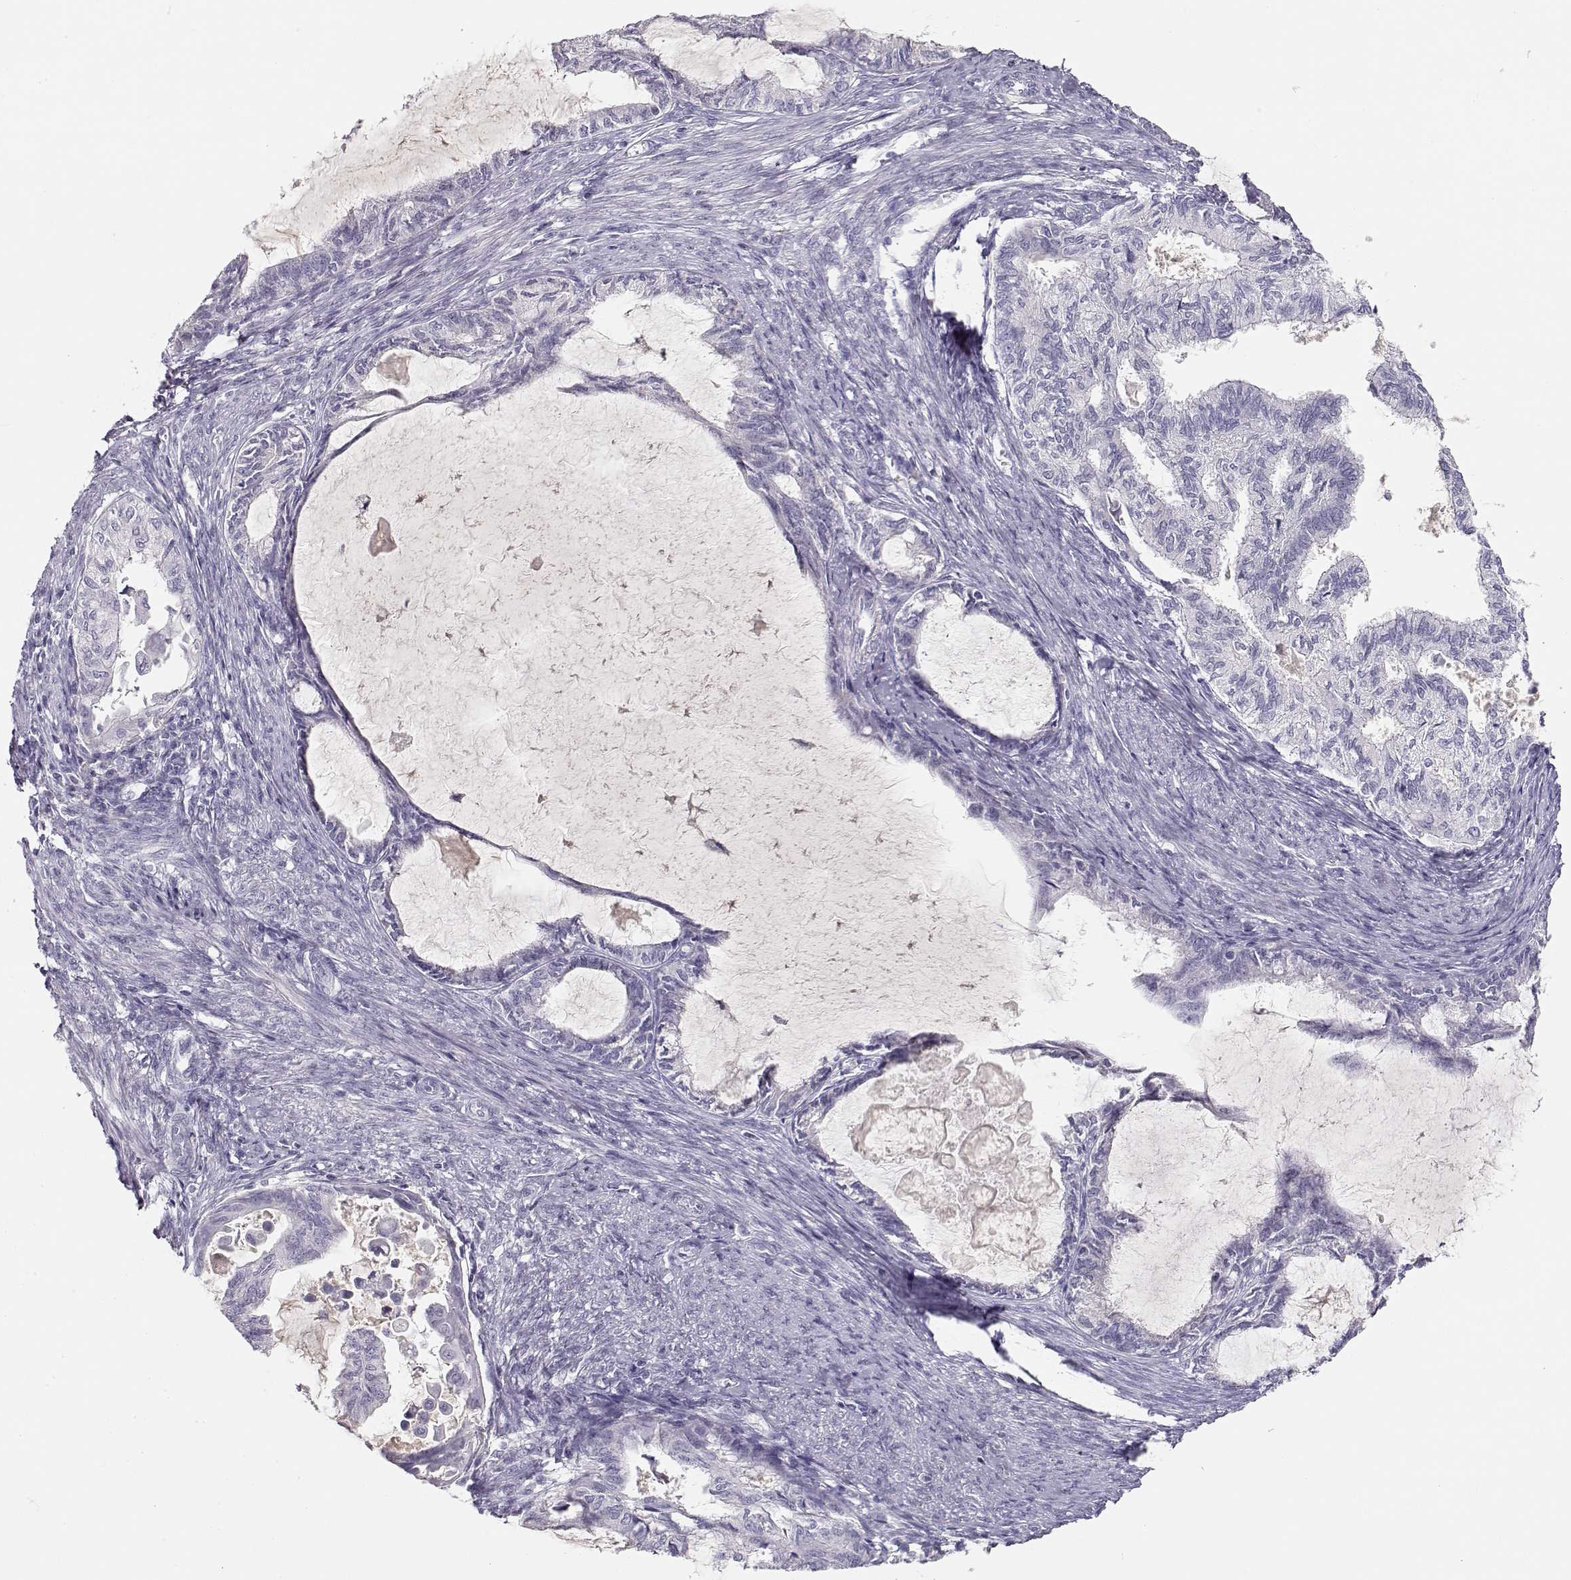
{"staining": {"intensity": "negative", "quantity": "none", "location": "none"}, "tissue": "endometrial cancer", "cell_type": "Tumor cells", "image_type": "cancer", "snomed": [{"axis": "morphology", "description": "Adenocarcinoma, NOS"}, {"axis": "topography", "description": "Endometrium"}], "caption": "IHC of endometrial adenocarcinoma exhibits no positivity in tumor cells. The staining was performed using DAB to visualize the protein expression in brown, while the nuclei were stained in blue with hematoxylin (Magnification: 20x).", "gene": "SLCO6A1", "patient": {"sex": "female", "age": 86}}